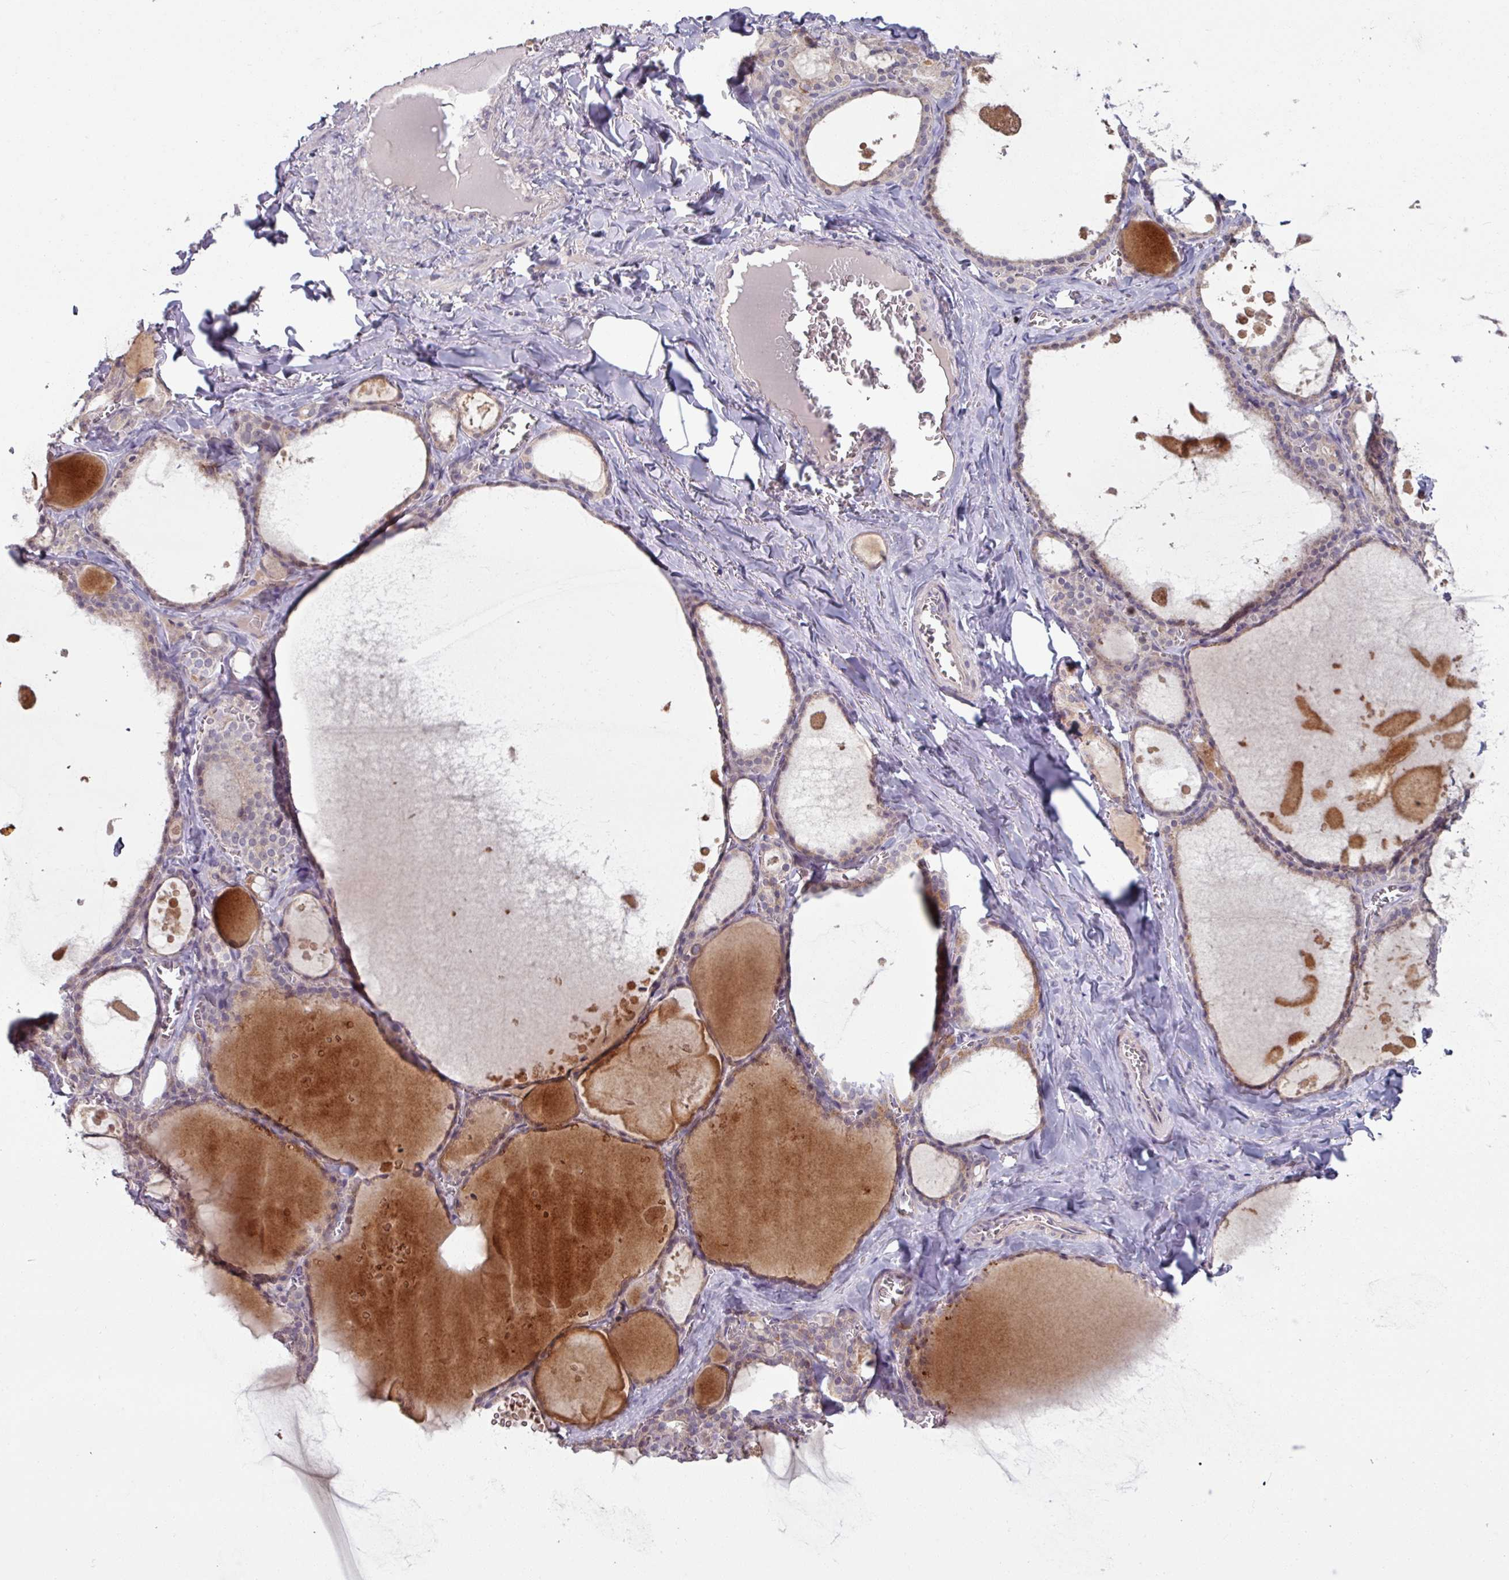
{"staining": {"intensity": "weak", "quantity": "25%-75%", "location": "cytoplasmic/membranous,nuclear"}, "tissue": "thyroid gland", "cell_type": "Glandular cells", "image_type": "normal", "snomed": [{"axis": "morphology", "description": "Normal tissue, NOS"}, {"axis": "topography", "description": "Thyroid gland"}], "caption": "Immunohistochemistry (IHC) image of benign thyroid gland stained for a protein (brown), which shows low levels of weak cytoplasmic/membranous,nuclear staining in about 25%-75% of glandular cells.", "gene": "OGFOD3", "patient": {"sex": "male", "age": 56}}